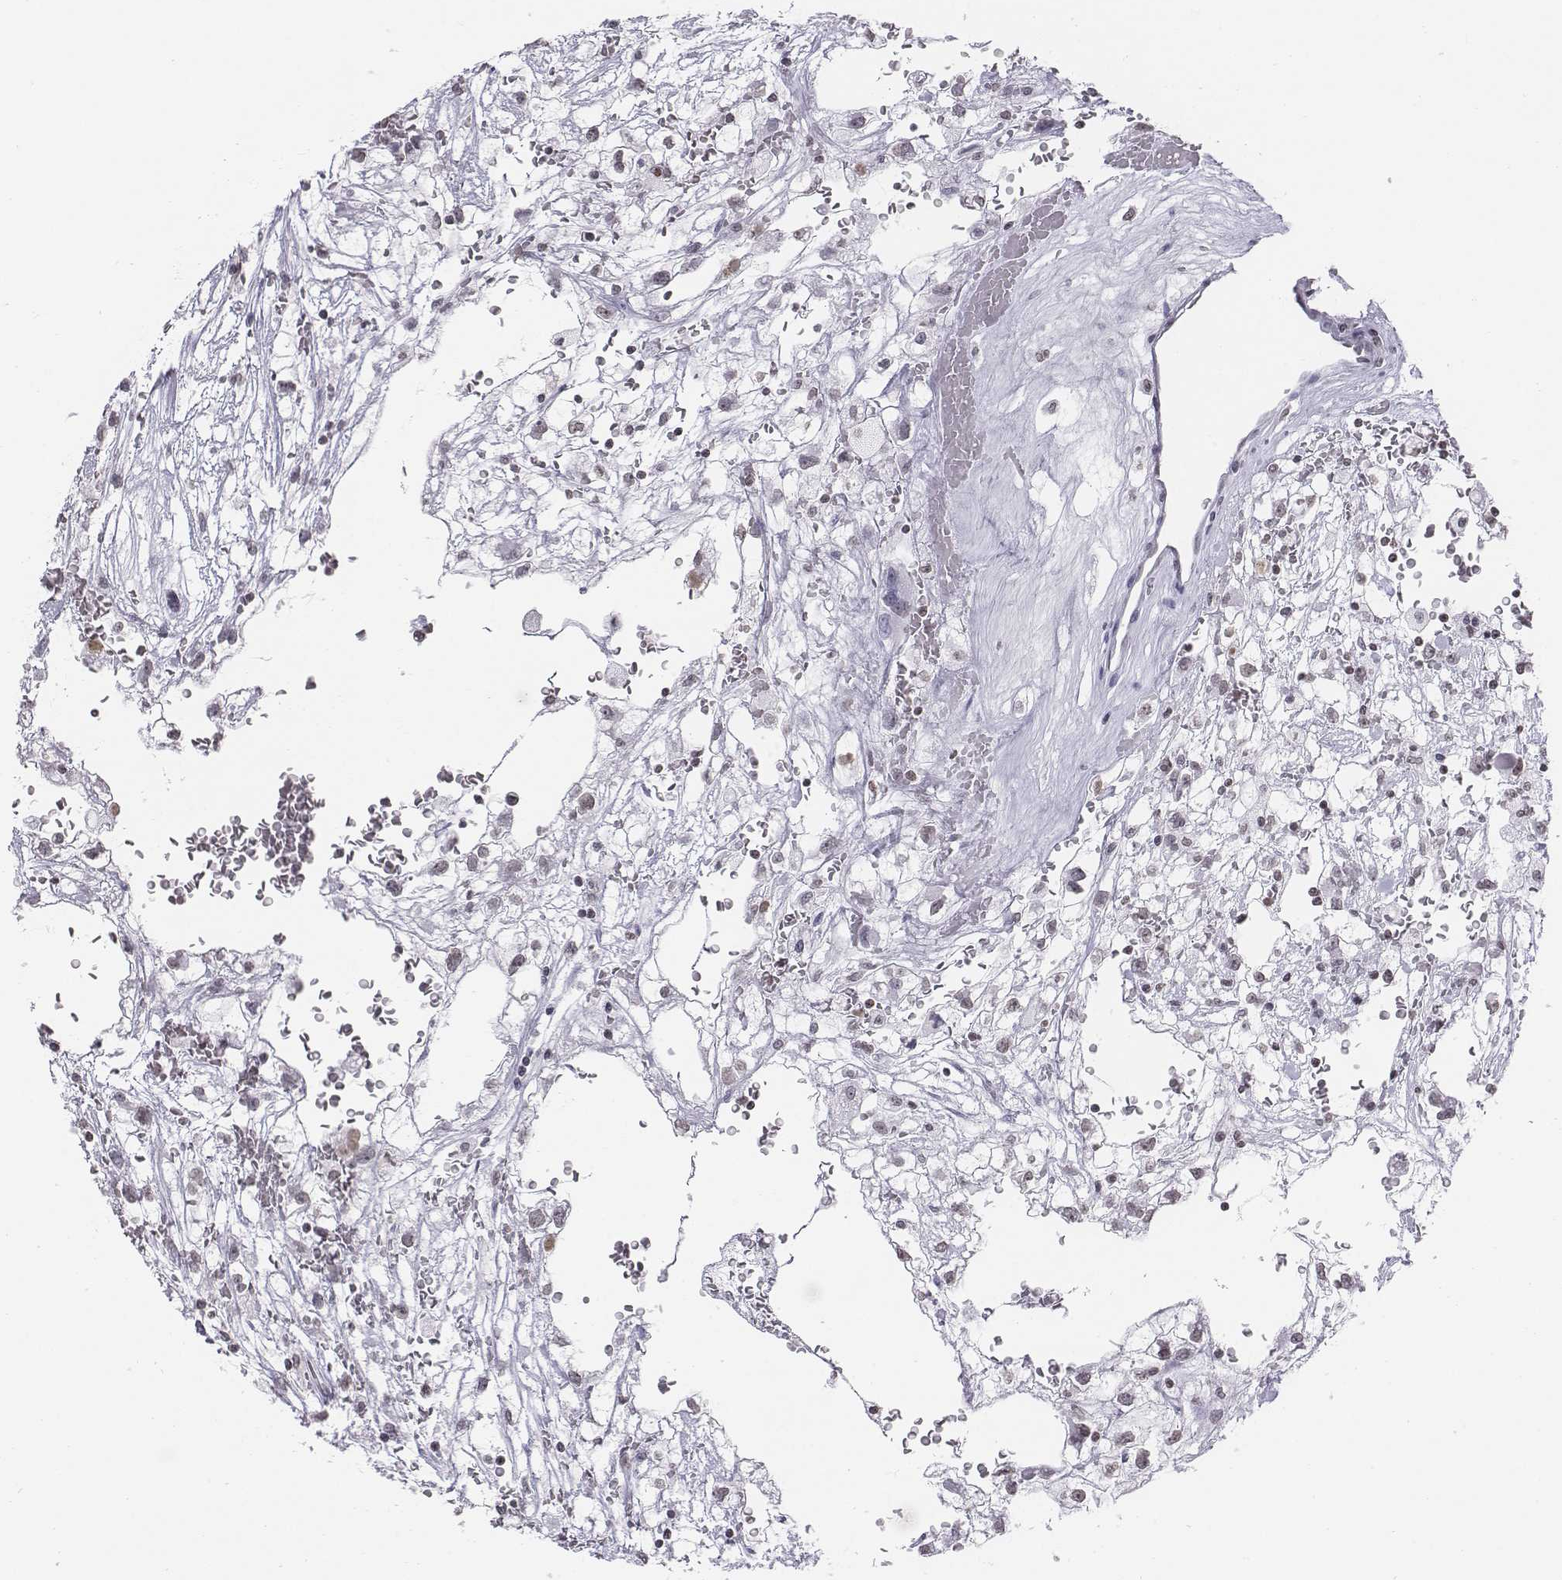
{"staining": {"intensity": "negative", "quantity": "none", "location": "none"}, "tissue": "renal cancer", "cell_type": "Tumor cells", "image_type": "cancer", "snomed": [{"axis": "morphology", "description": "Adenocarcinoma, NOS"}, {"axis": "topography", "description": "Kidney"}], "caption": "IHC of human renal adenocarcinoma reveals no expression in tumor cells.", "gene": "BARHL1", "patient": {"sex": "male", "age": 59}}